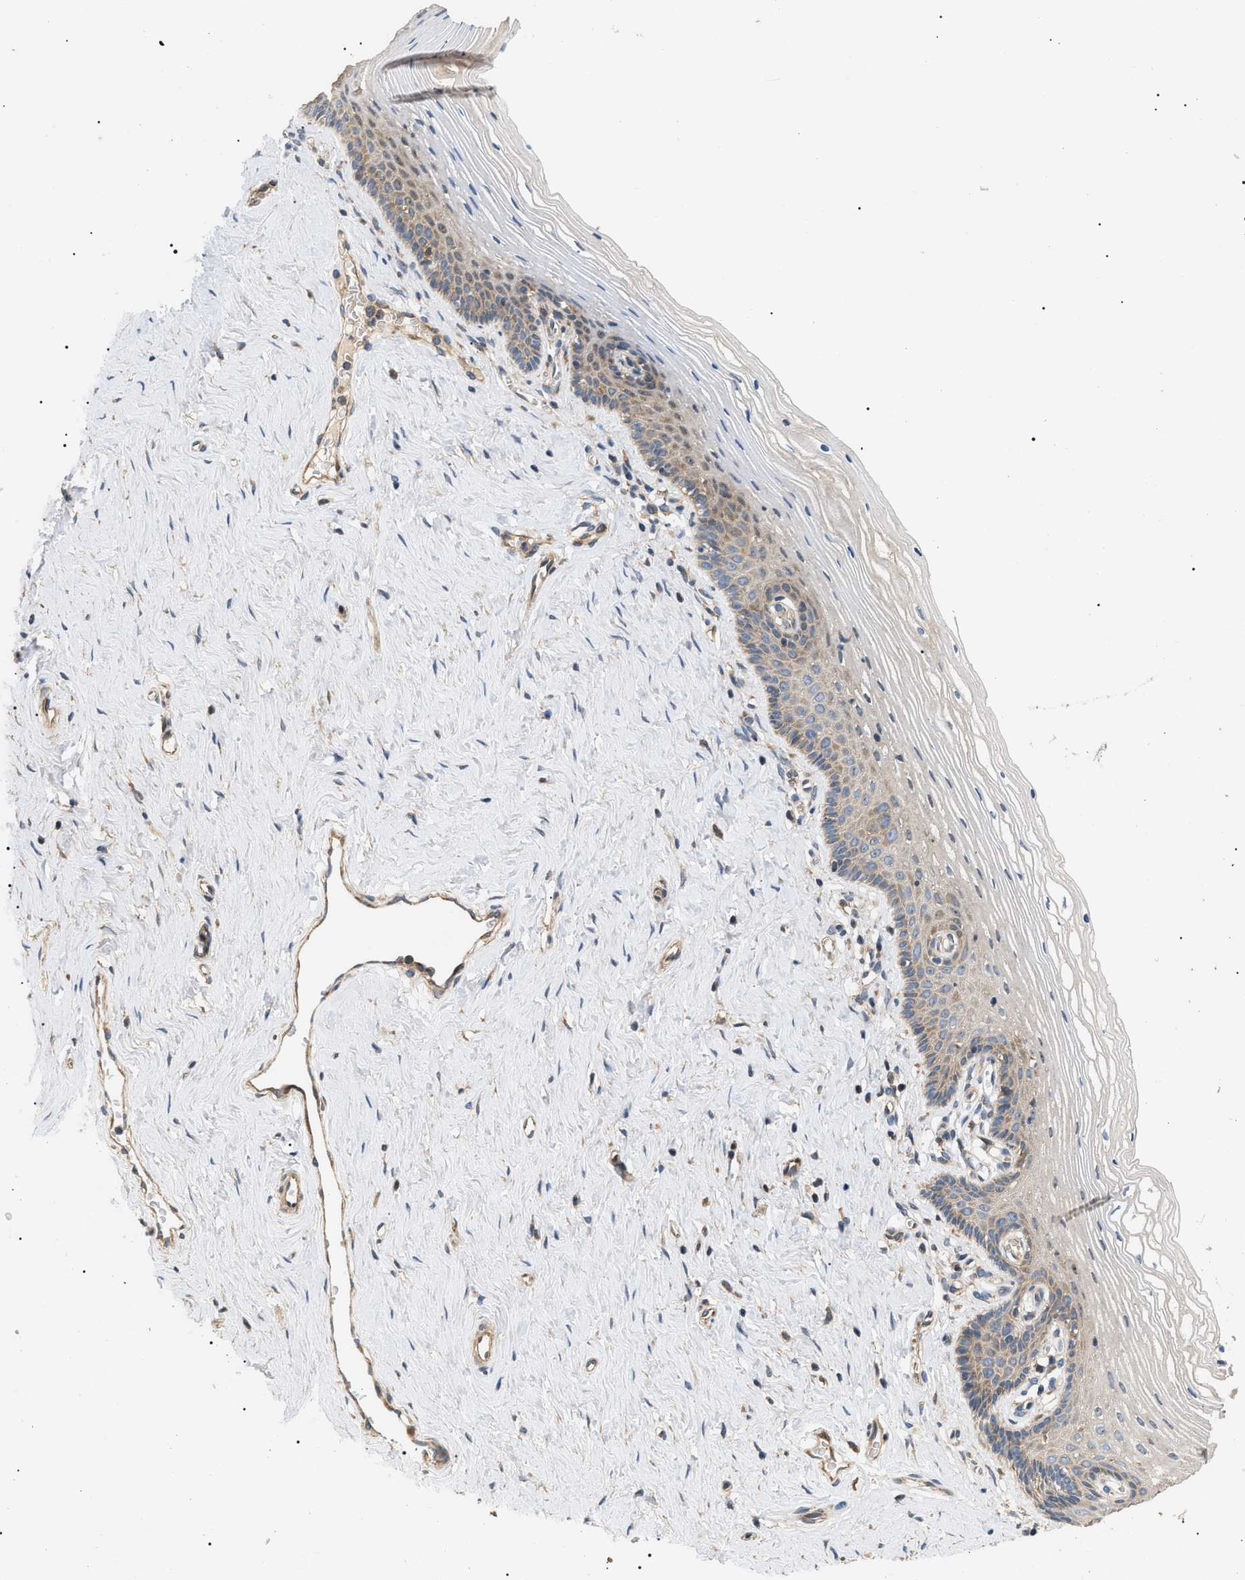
{"staining": {"intensity": "weak", "quantity": "25%-75%", "location": "cytoplasmic/membranous"}, "tissue": "vagina", "cell_type": "Squamous epithelial cells", "image_type": "normal", "snomed": [{"axis": "morphology", "description": "Normal tissue, NOS"}, {"axis": "topography", "description": "Vagina"}], "caption": "IHC staining of benign vagina, which reveals low levels of weak cytoplasmic/membranous positivity in approximately 25%-75% of squamous epithelial cells indicating weak cytoplasmic/membranous protein positivity. The staining was performed using DAB (brown) for protein detection and nuclei were counterstained in hematoxylin (blue).", "gene": "PPM1B", "patient": {"sex": "female", "age": 32}}